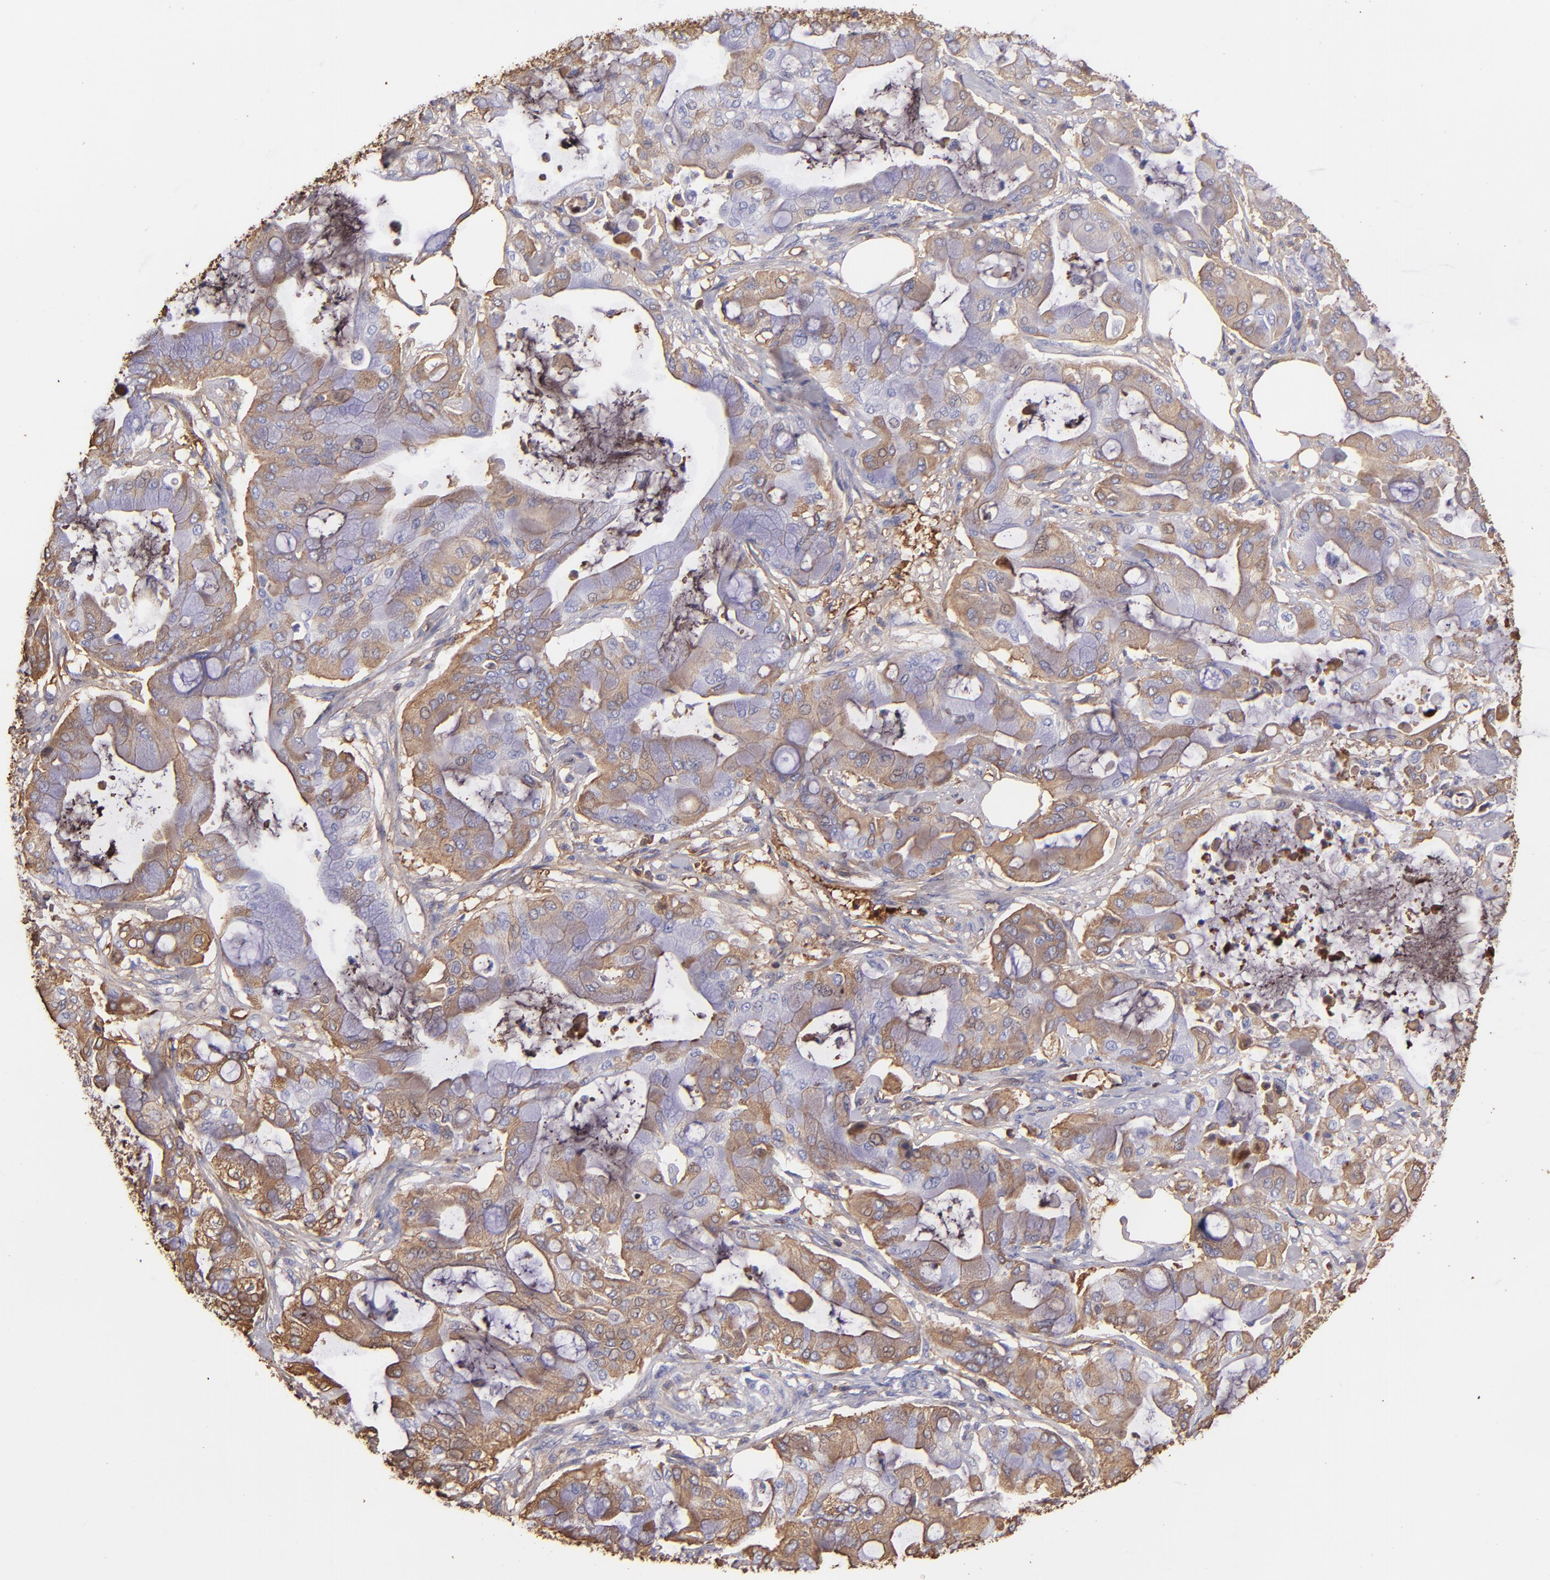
{"staining": {"intensity": "moderate", "quantity": "25%-75%", "location": "cytoplasmic/membranous"}, "tissue": "pancreatic cancer", "cell_type": "Tumor cells", "image_type": "cancer", "snomed": [{"axis": "morphology", "description": "Adenocarcinoma, NOS"}, {"axis": "morphology", "description": "Adenocarcinoma, metastatic, NOS"}, {"axis": "topography", "description": "Lymph node"}, {"axis": "topography", "description": "Pancreas"}, {"axis": "topography", "description": "Duodenum"}], "caption": "The immunohistochemical stain labels moderate cytoplasmic/membranous expression in tumor cells of pancreatic metastatic adenocarcinoma tissue.", "gene": "FGB", "patient": {"sex": "female", "age": 64}}